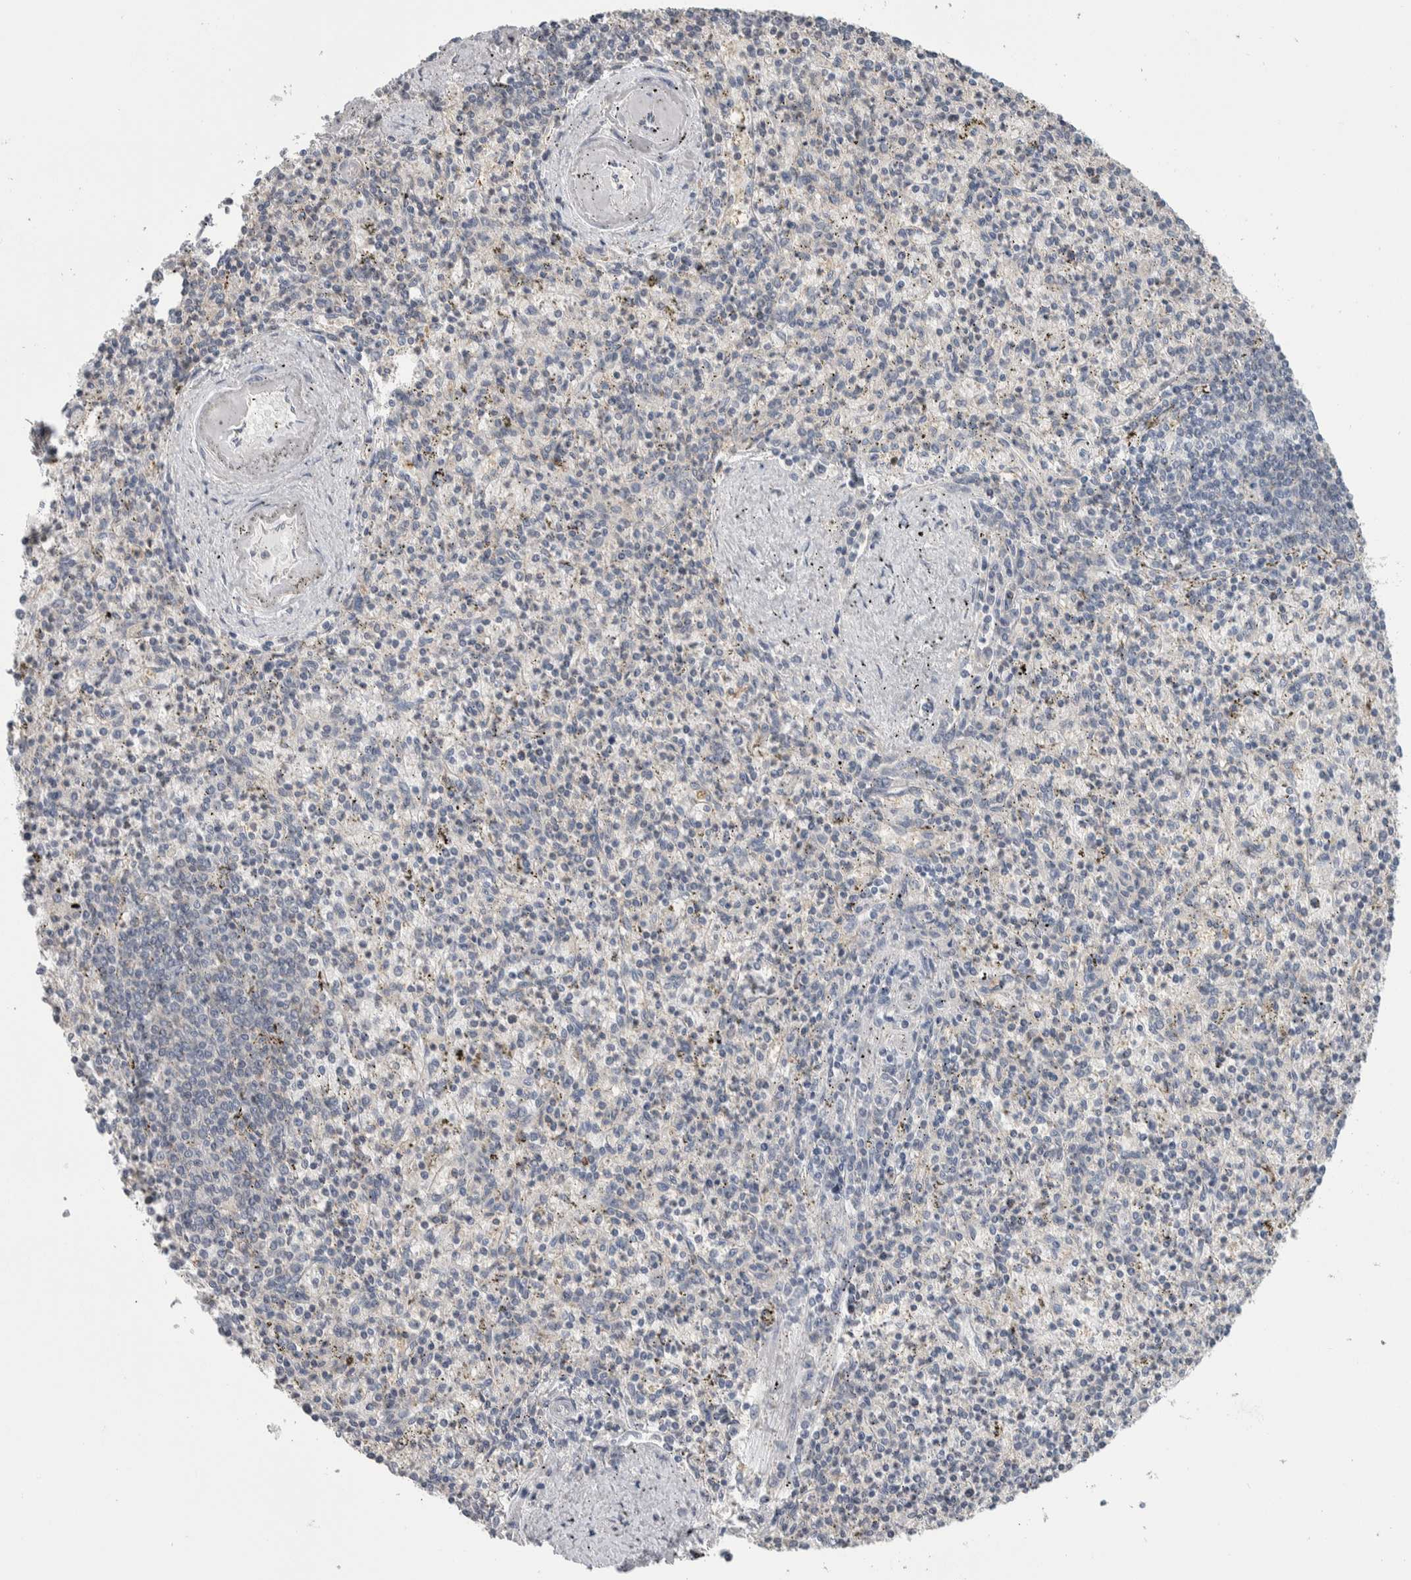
{"staining": {"intensity": "negative", "quantity": "none", "location": "none"}, "tissue": "spleen", "cell_type": "Cells in red pulp", "image_type": "normal", "snomed": [{"axis": "morphology", "description": "Normal tissue, NOS"}, {"axis": "topography", "description": "Spleen"}], "caption": "Cells in red pulp show no significant staining in normal spleen.", "gene": "TAX1BP1", "patient": {"sex": "male", "age": 72}}